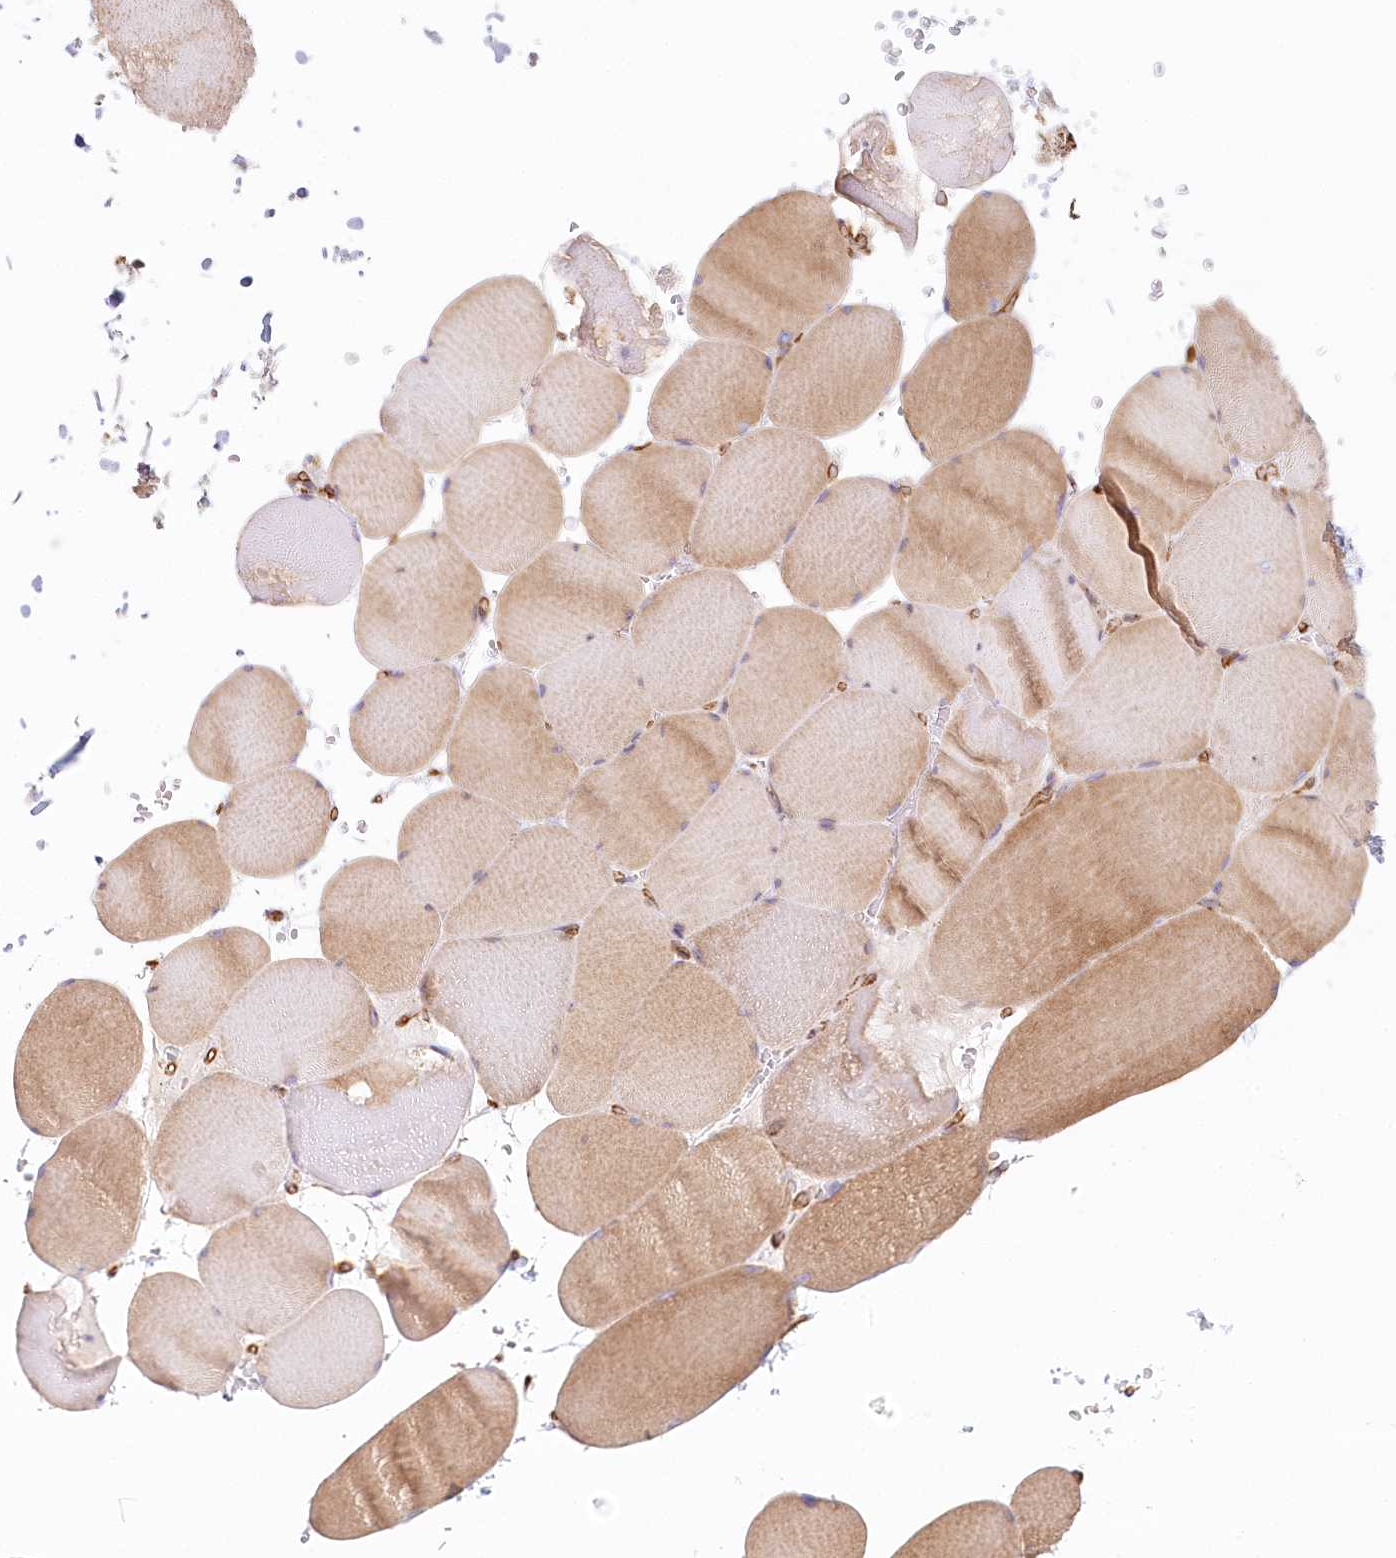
{"staining": {"intensity": "moderate", "quantity": "25%-75%", "location": "cytoplasmic/membranous"}, "tissue": "skeletal muscle", "cell_type": "Myocytes", "image_type": "normal", "snomed": [{"axis": "morphology", "description": "Normal tissue, NOS"}, {"axis": "topography", "description": "Skeletal muscle"}, {"axis": "topography", "description": "Head-Neck"}], "caption": "Protein expression analysis of benign human skeletal muscle reveals moderate cytoplasmic/membranous staining in approximately 25%-75% of myocytes.", "gene": "UMPS", "patient": {"sex": "male", "age": 66}}